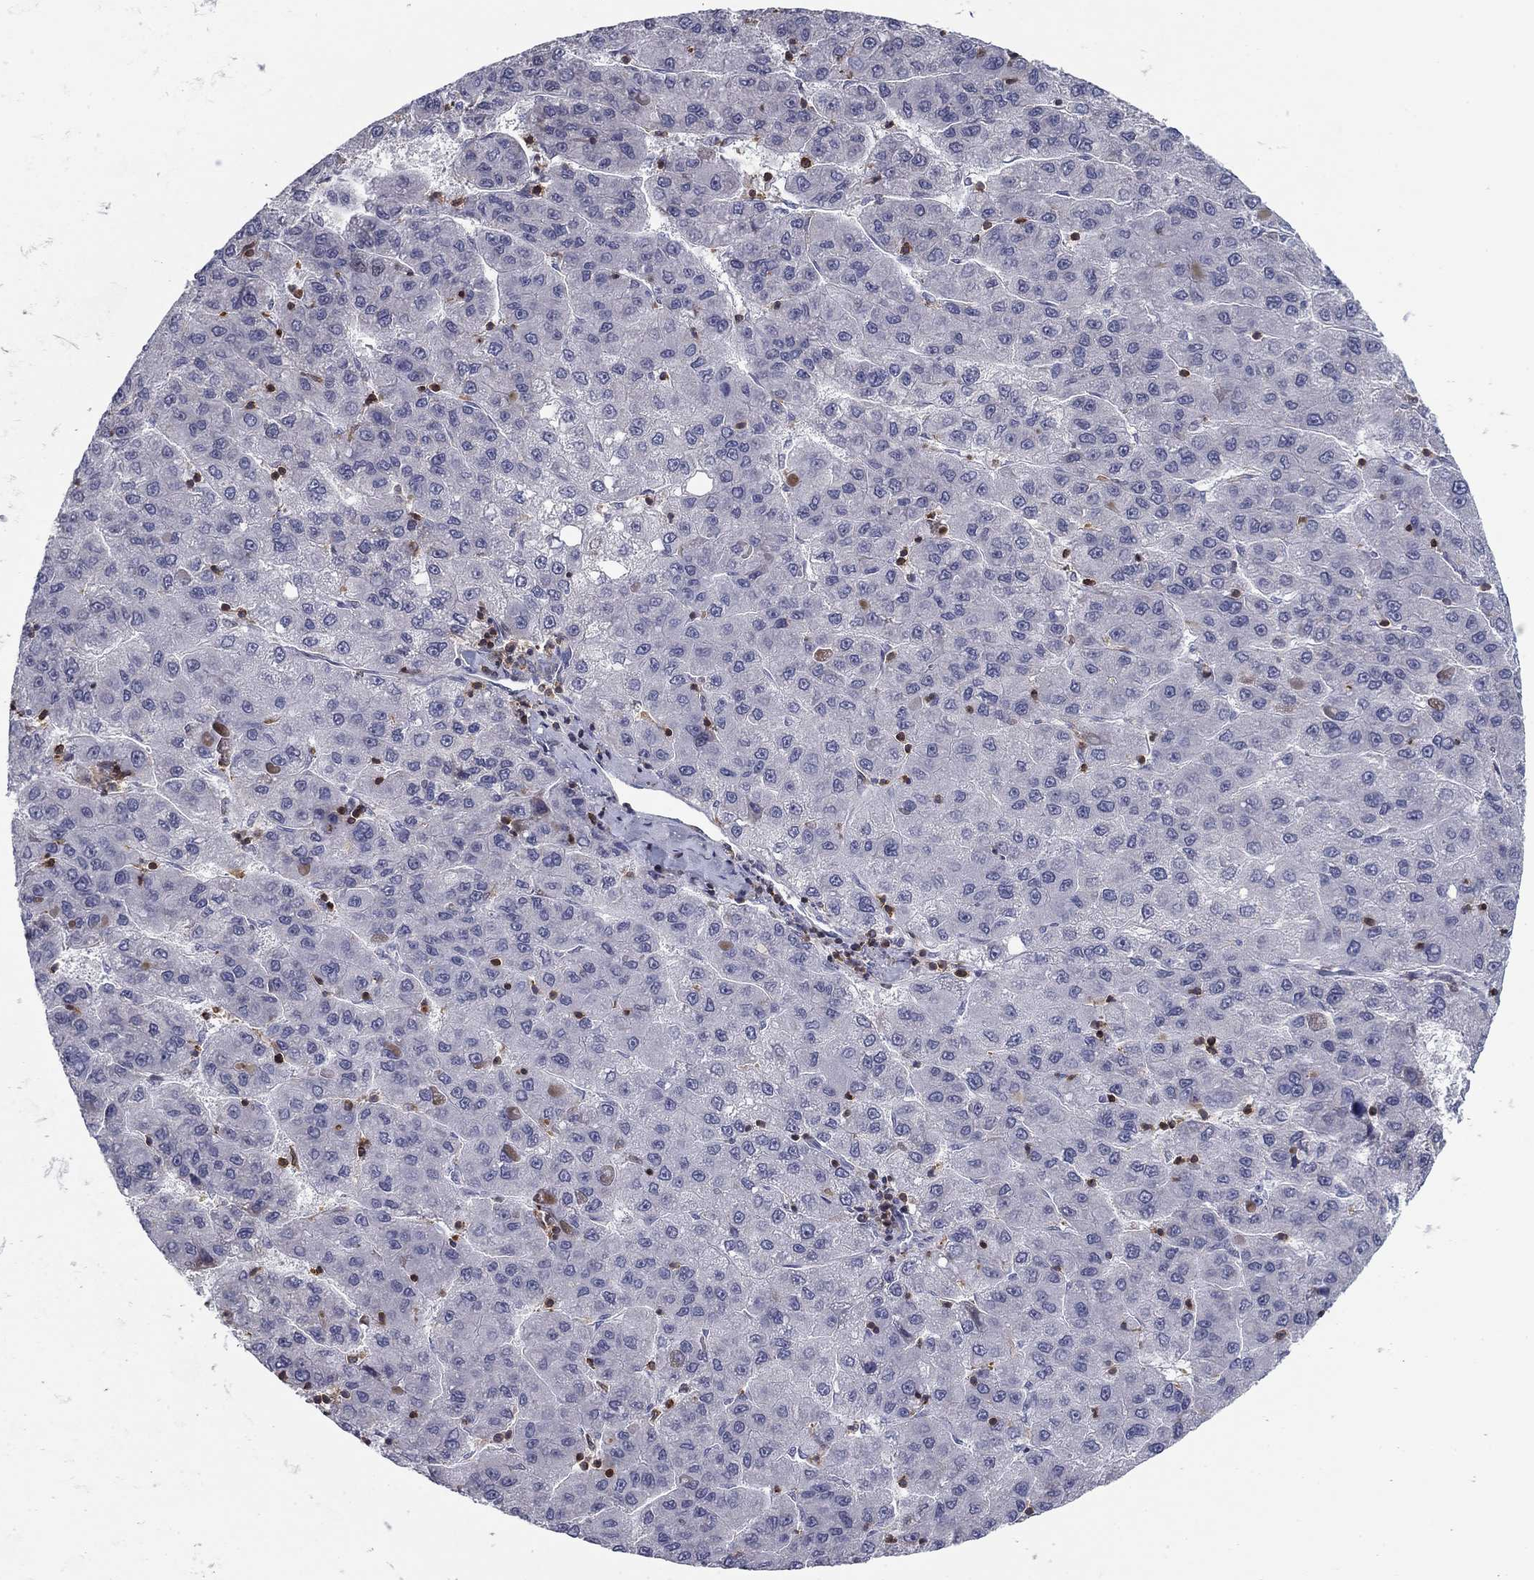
{"staining": {"intensity": "negative", "quantity": "none", "location": "none"}, "tissue": "liver cancer", "cell_type": "Tumor cells", "image_type": "cancer", "snomed": [{"axis": "morphology", "description": "Carcinoma, Hepatocellular, NOS"}, {"axis": "topography", "description": "Liver"}], "caption": "Immunohistochemistry (IHC) of liver hepatocellular carcinoma displays no positivity in tumor cells. Nuclei are stained in blue.", "gene": "ARHGAP27", "patient": {"sex": "female", "age": 82}}